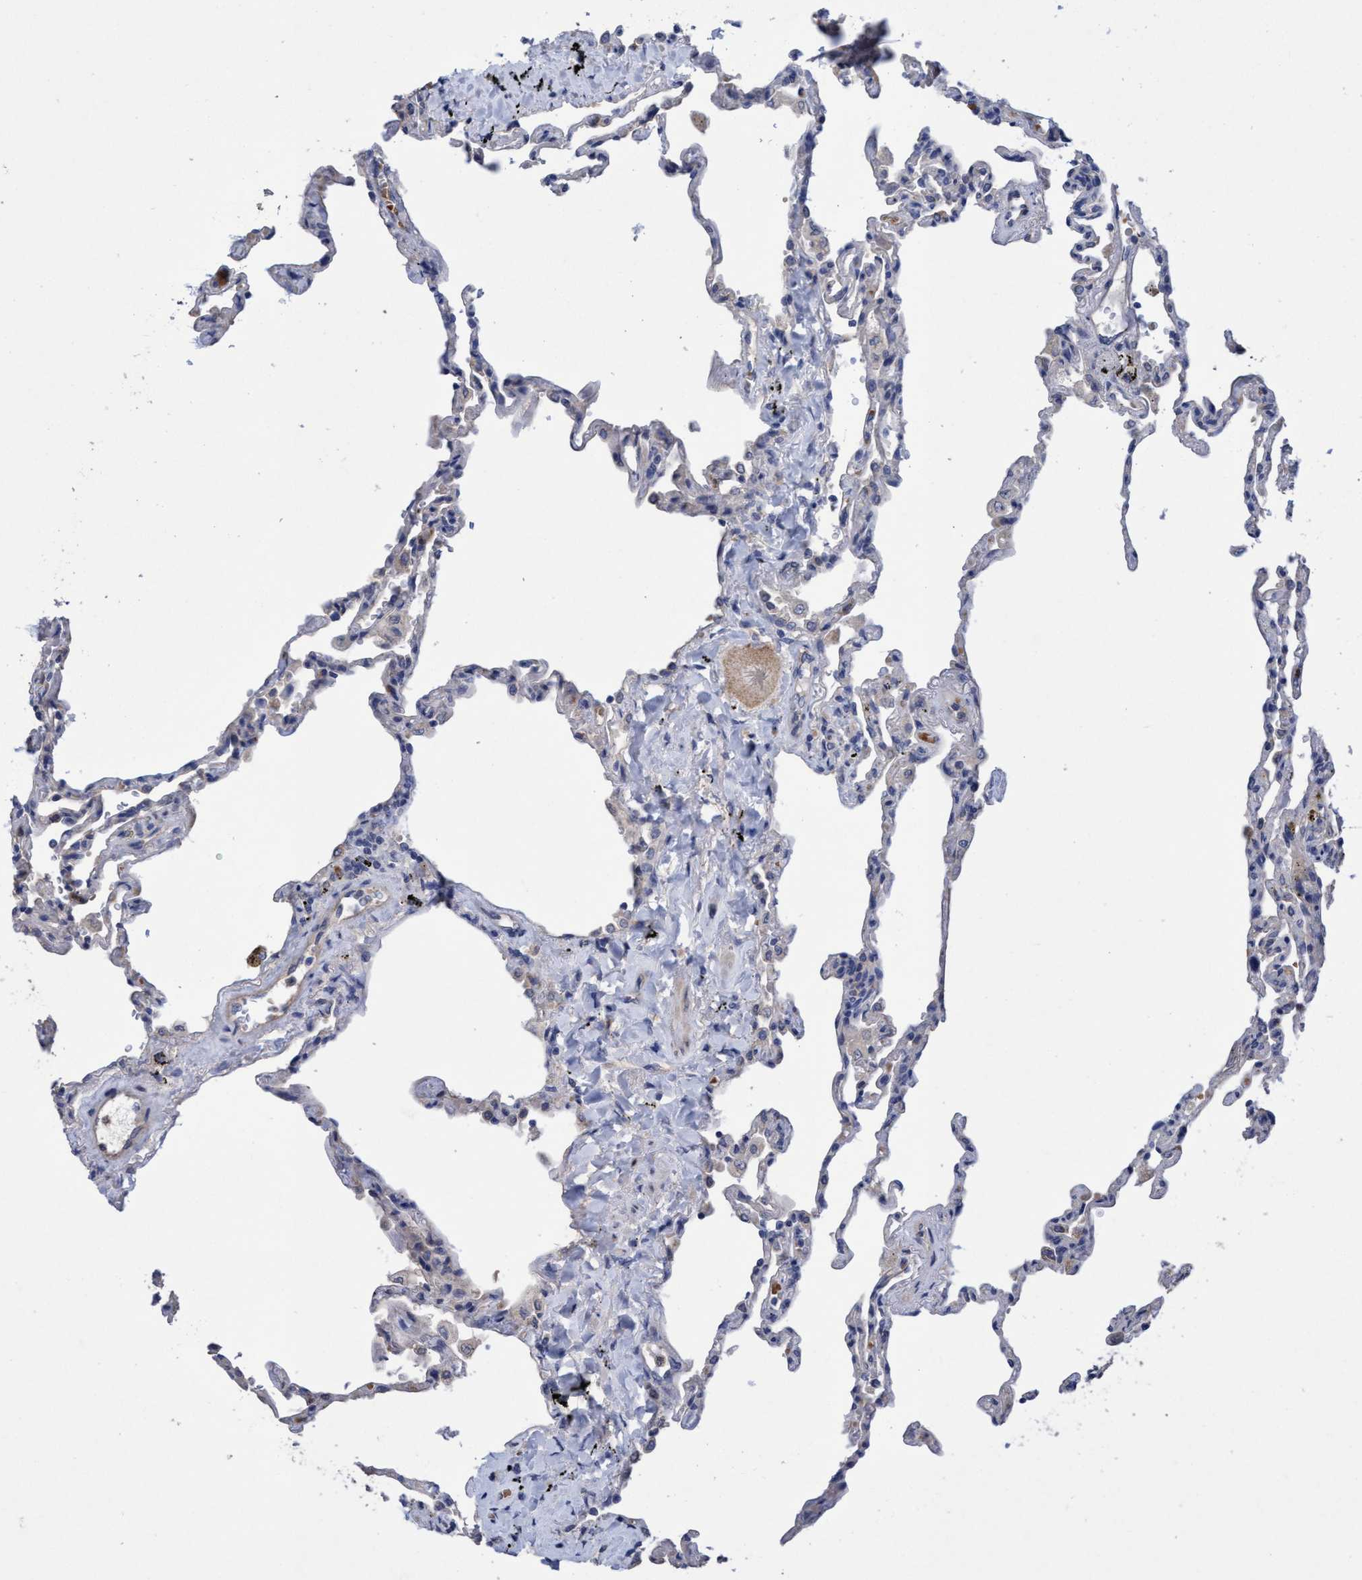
{"staining": {"intensity": "weak", "quantity": "25%-75%", "location": "cytoplasmic/membranous"}, "tissue": "lung", "cell_type": "Alveolar cells", "image_type": "normal", "snomed": [{"axis": "morphology", "description": "Normal tissue, NOS"}, {"axis": "topography", "description": "Lung"}], "caption": "Immunohistochemistry (IHC) micrograph of normal lung stained for a protein (brown), which demonstrates low levels of weak cytoplasmic/membranous expression in approximately 25%-75% of alveolar cells.", "gene": "SEMA4D", "patient": {"sex": "male", "age": 59}}